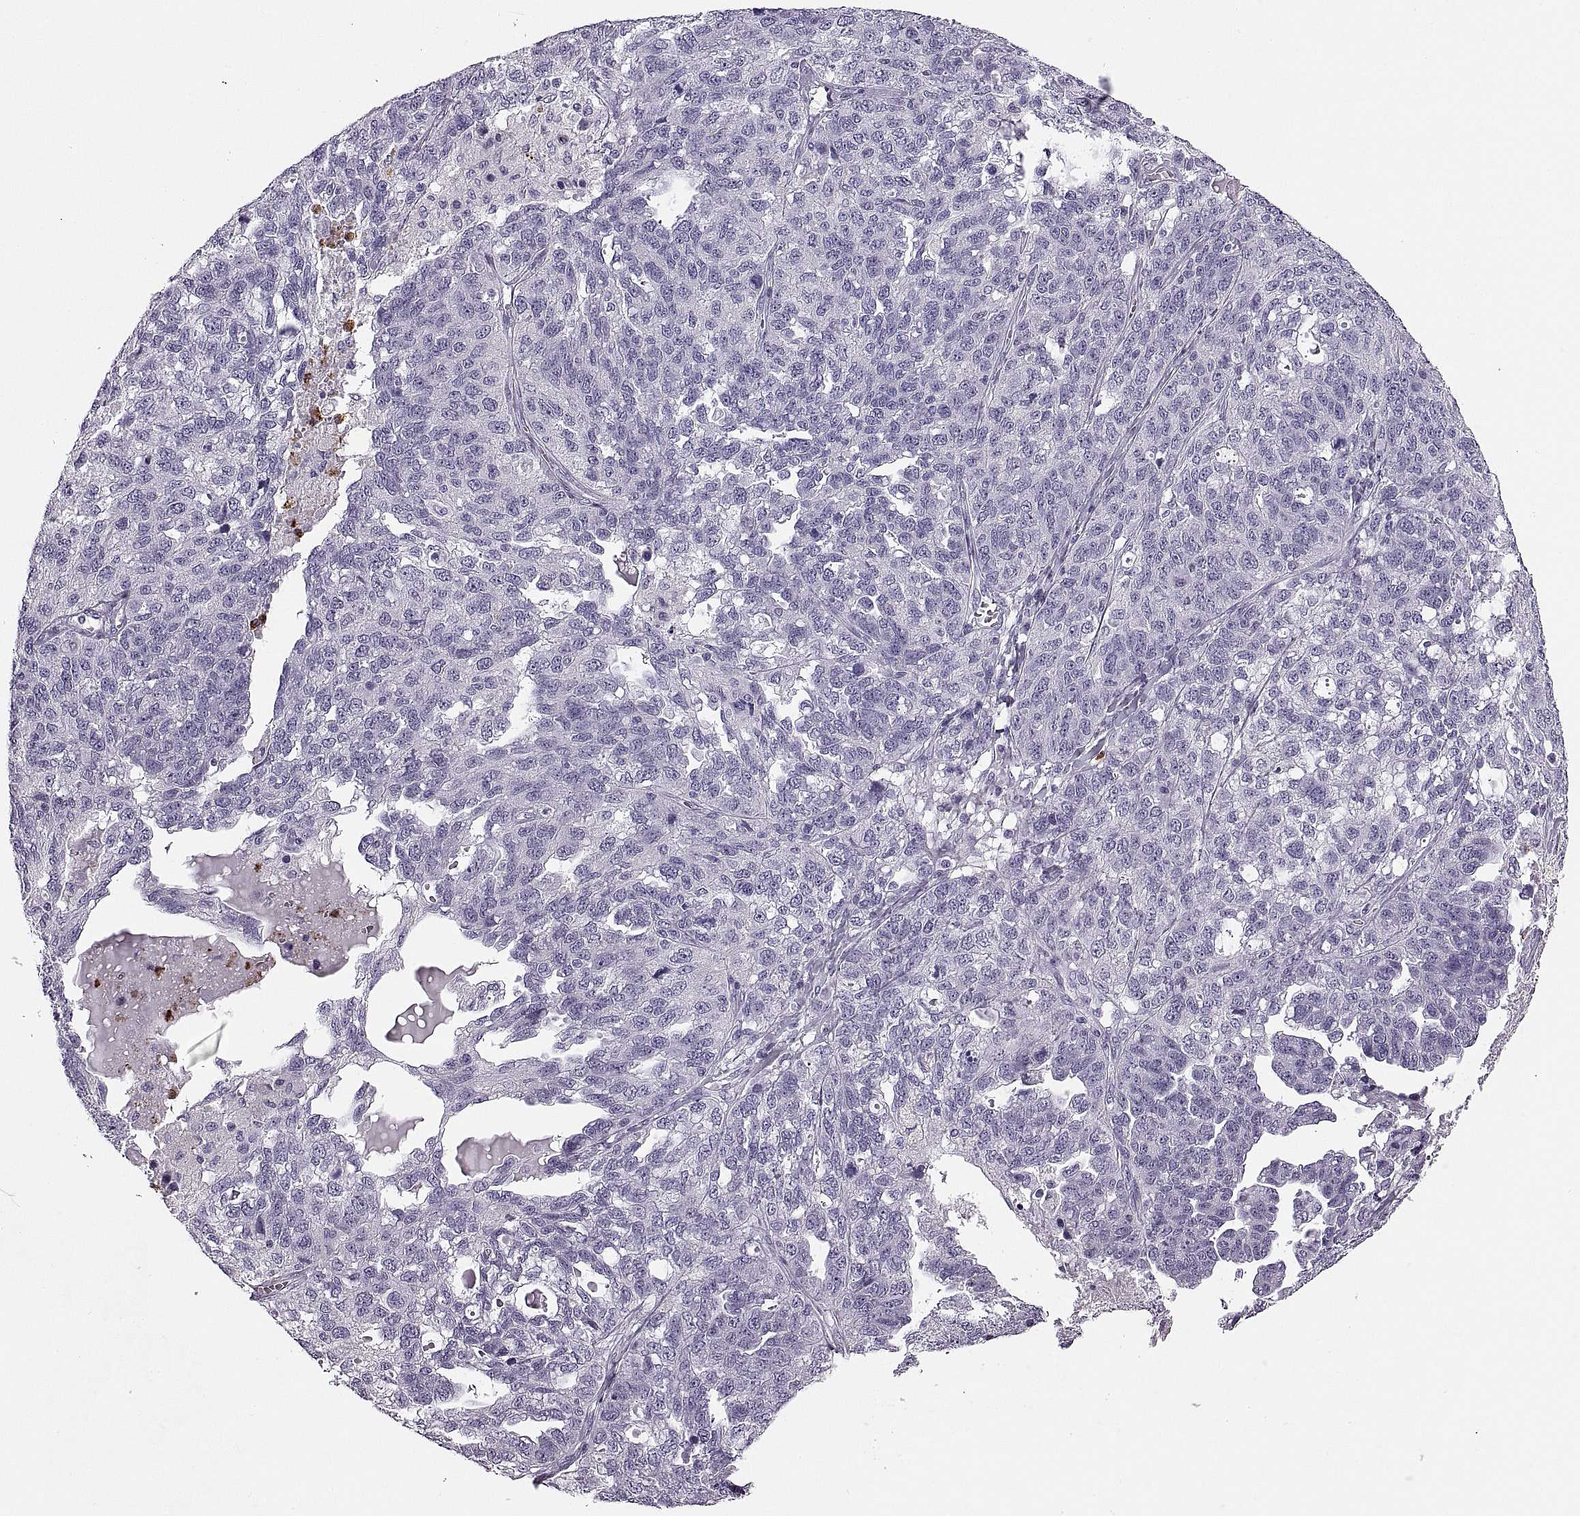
{"staining": {"intensity": "negative", "quantity": "none", "location": "none"}, "tissue": "ovarian cancer", "cell_type": "Tumor cells", "image_type": "cancer", "snomed": [{"axis": "morphology", "description": "Cystadenocarcinoma, serous, NOS"}, {"axis": "topography", "description": "Ovary"}], "caption": "Immunohistochemistry photomicrograph of ovarian cancer (serous cystadenocarcinoma) stained for a protein (brown), which demonstrates no positivity in tumor cells. (Stains: DAB immunohistochemistry (IHC) with hematoxylin counter stain, Microscopy: brightfield microscopy at high magnification).", "gene": "MILR1", "patient": {"sex": "female", "age": 71}}